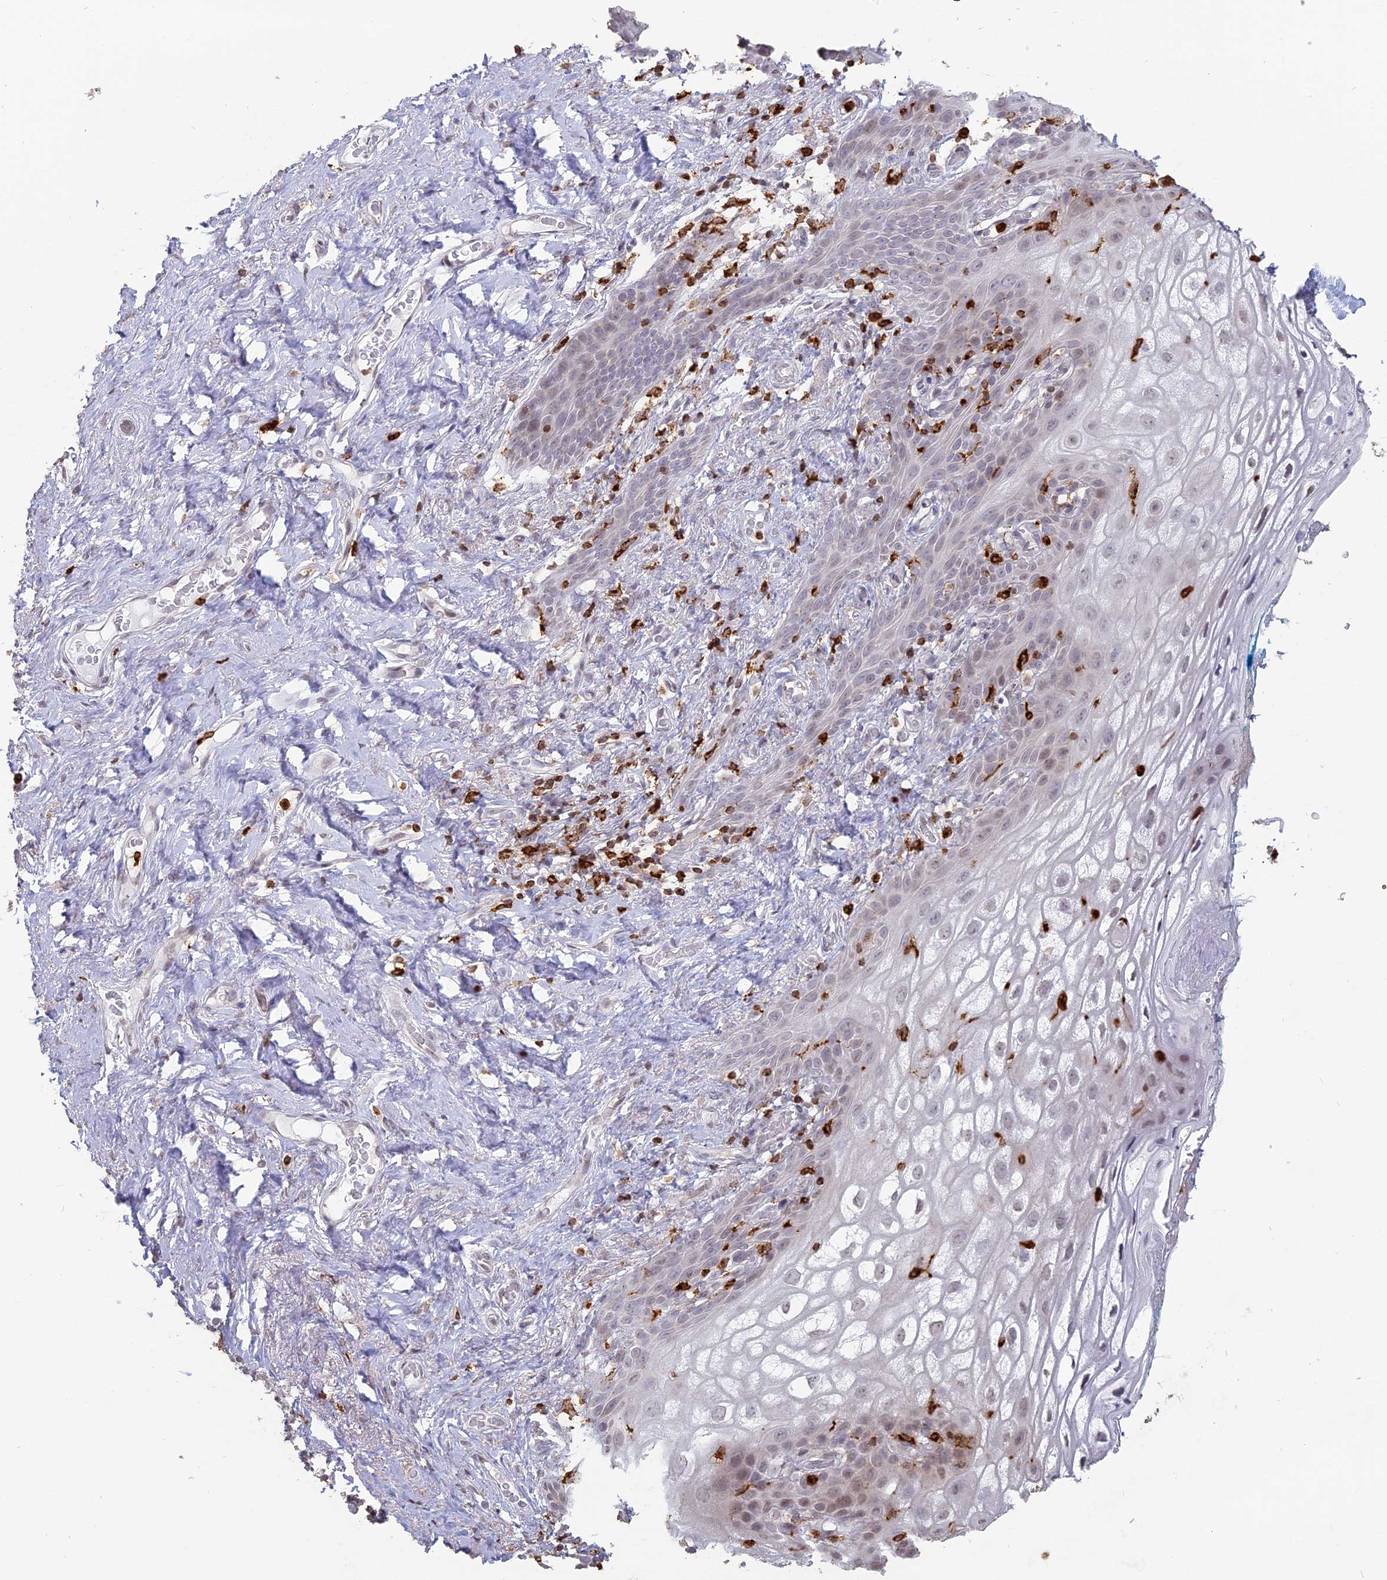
{"staining": {"intensity": "negative", "quantity": "none", "location": "none"}, "tissue": "vagina", "cell_type": "Squamous epithelial cells", "image_type": "normal", "snomed": [{"axis": "morphology", "description": "Normal tissue, NOS"}, {"axis": "topography", "description": "Vagina"}], "caption": "A high-resolution micrograph shows IHC staining of benign vagina, which exhibits no significant expression in squamous epithelial cells. Brightfield microscopy of immunohistochemistry (IHC) stained with DAB (brown) and hematoxylin (blue), captured at high magnification.", "gene": "APOBR", "patient": {"sex": "female", "age": 68}}